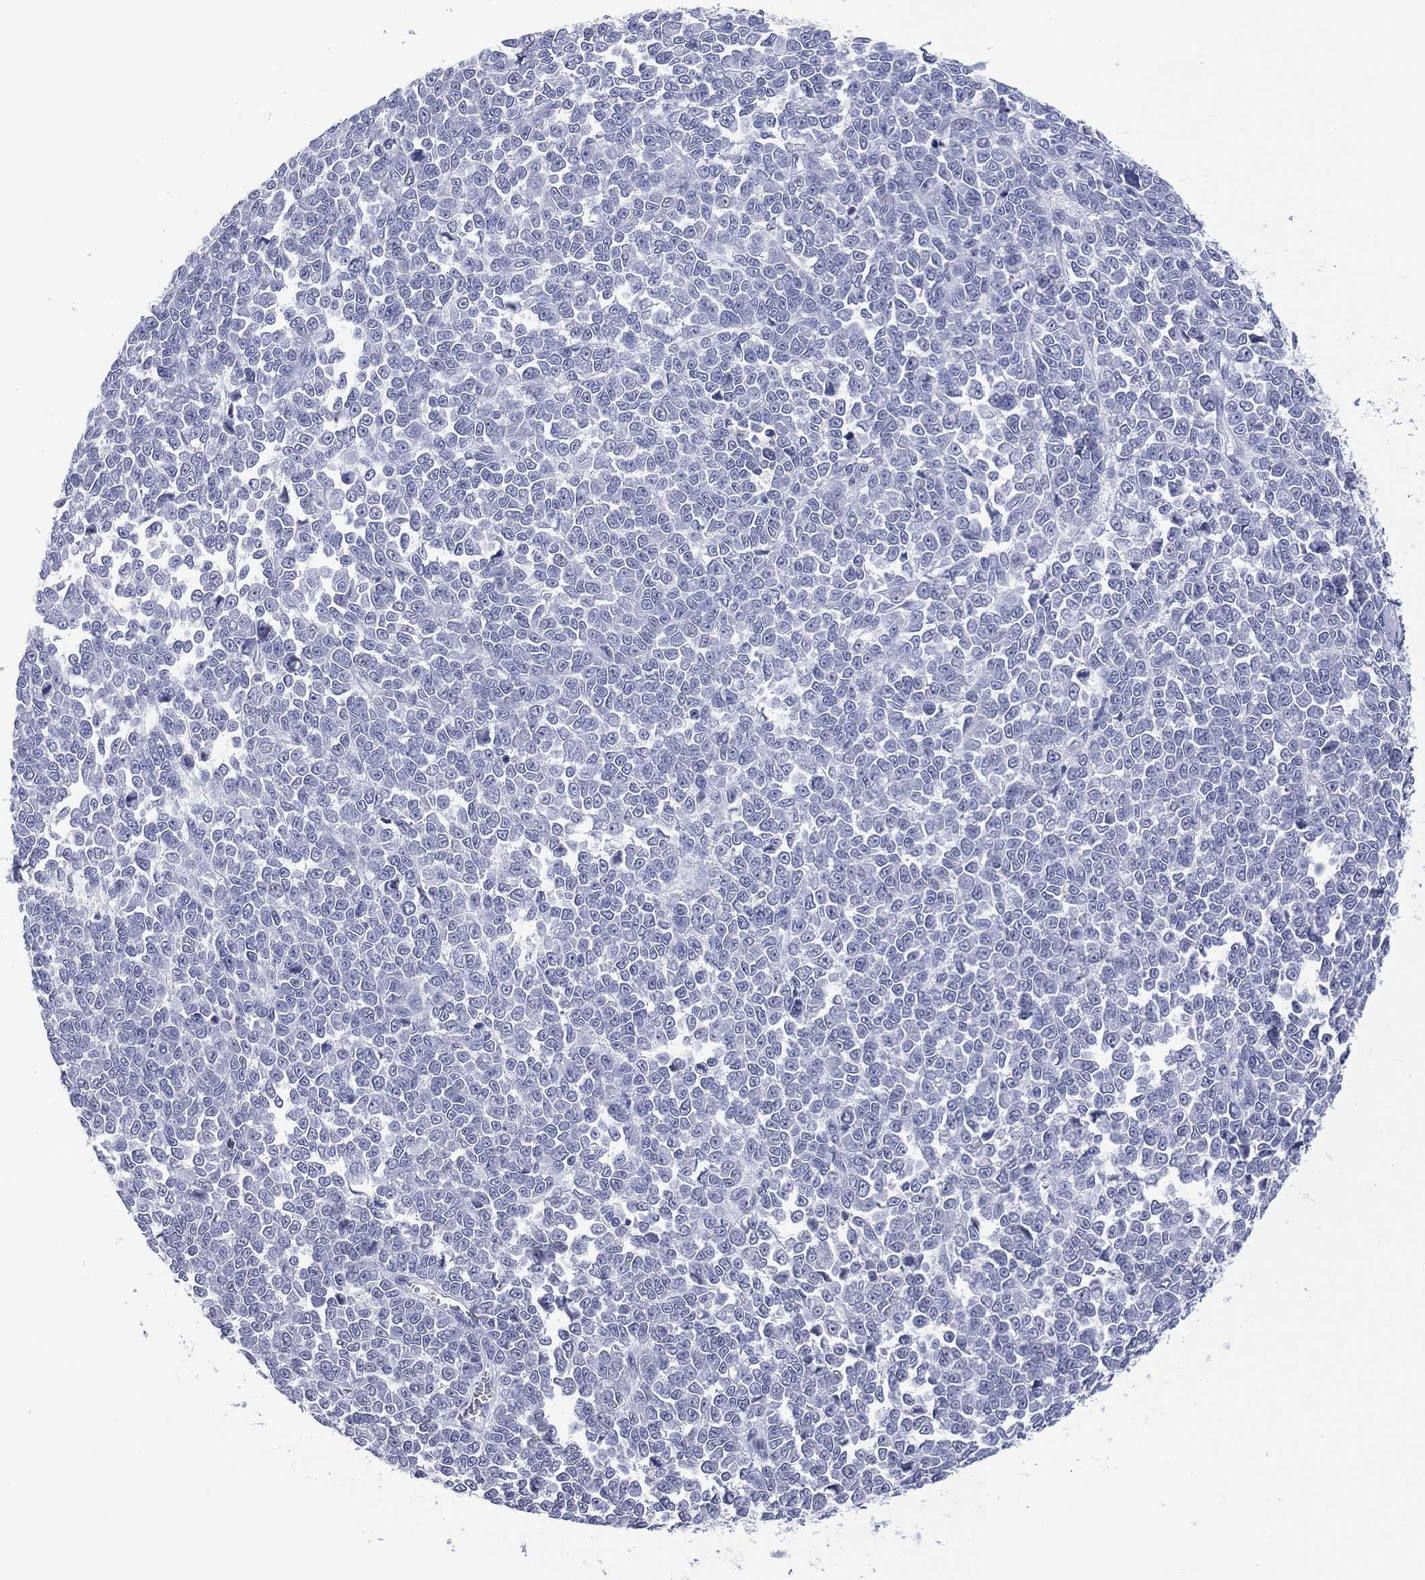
{"staining": {"intensity": "negative", "quantity": "none", "location": "none"}, "tissue": "melanoma", "cell_type": "Tumor cells", "image_type": "cancer", "snomed": [{"axis": "morphology", "description": "Malignant melanoma, NOS"}, {"axis": "topography", "description": "Skin"}], "caption": "The histopathology image reveals no staining of tumor cells in malignant melanoma. (DAB (3,3'-diaminobenzidine) immunohistochemistry, high magnification).", "gene": "UTF1", "patient": {"sex": "female", "age": 95}}